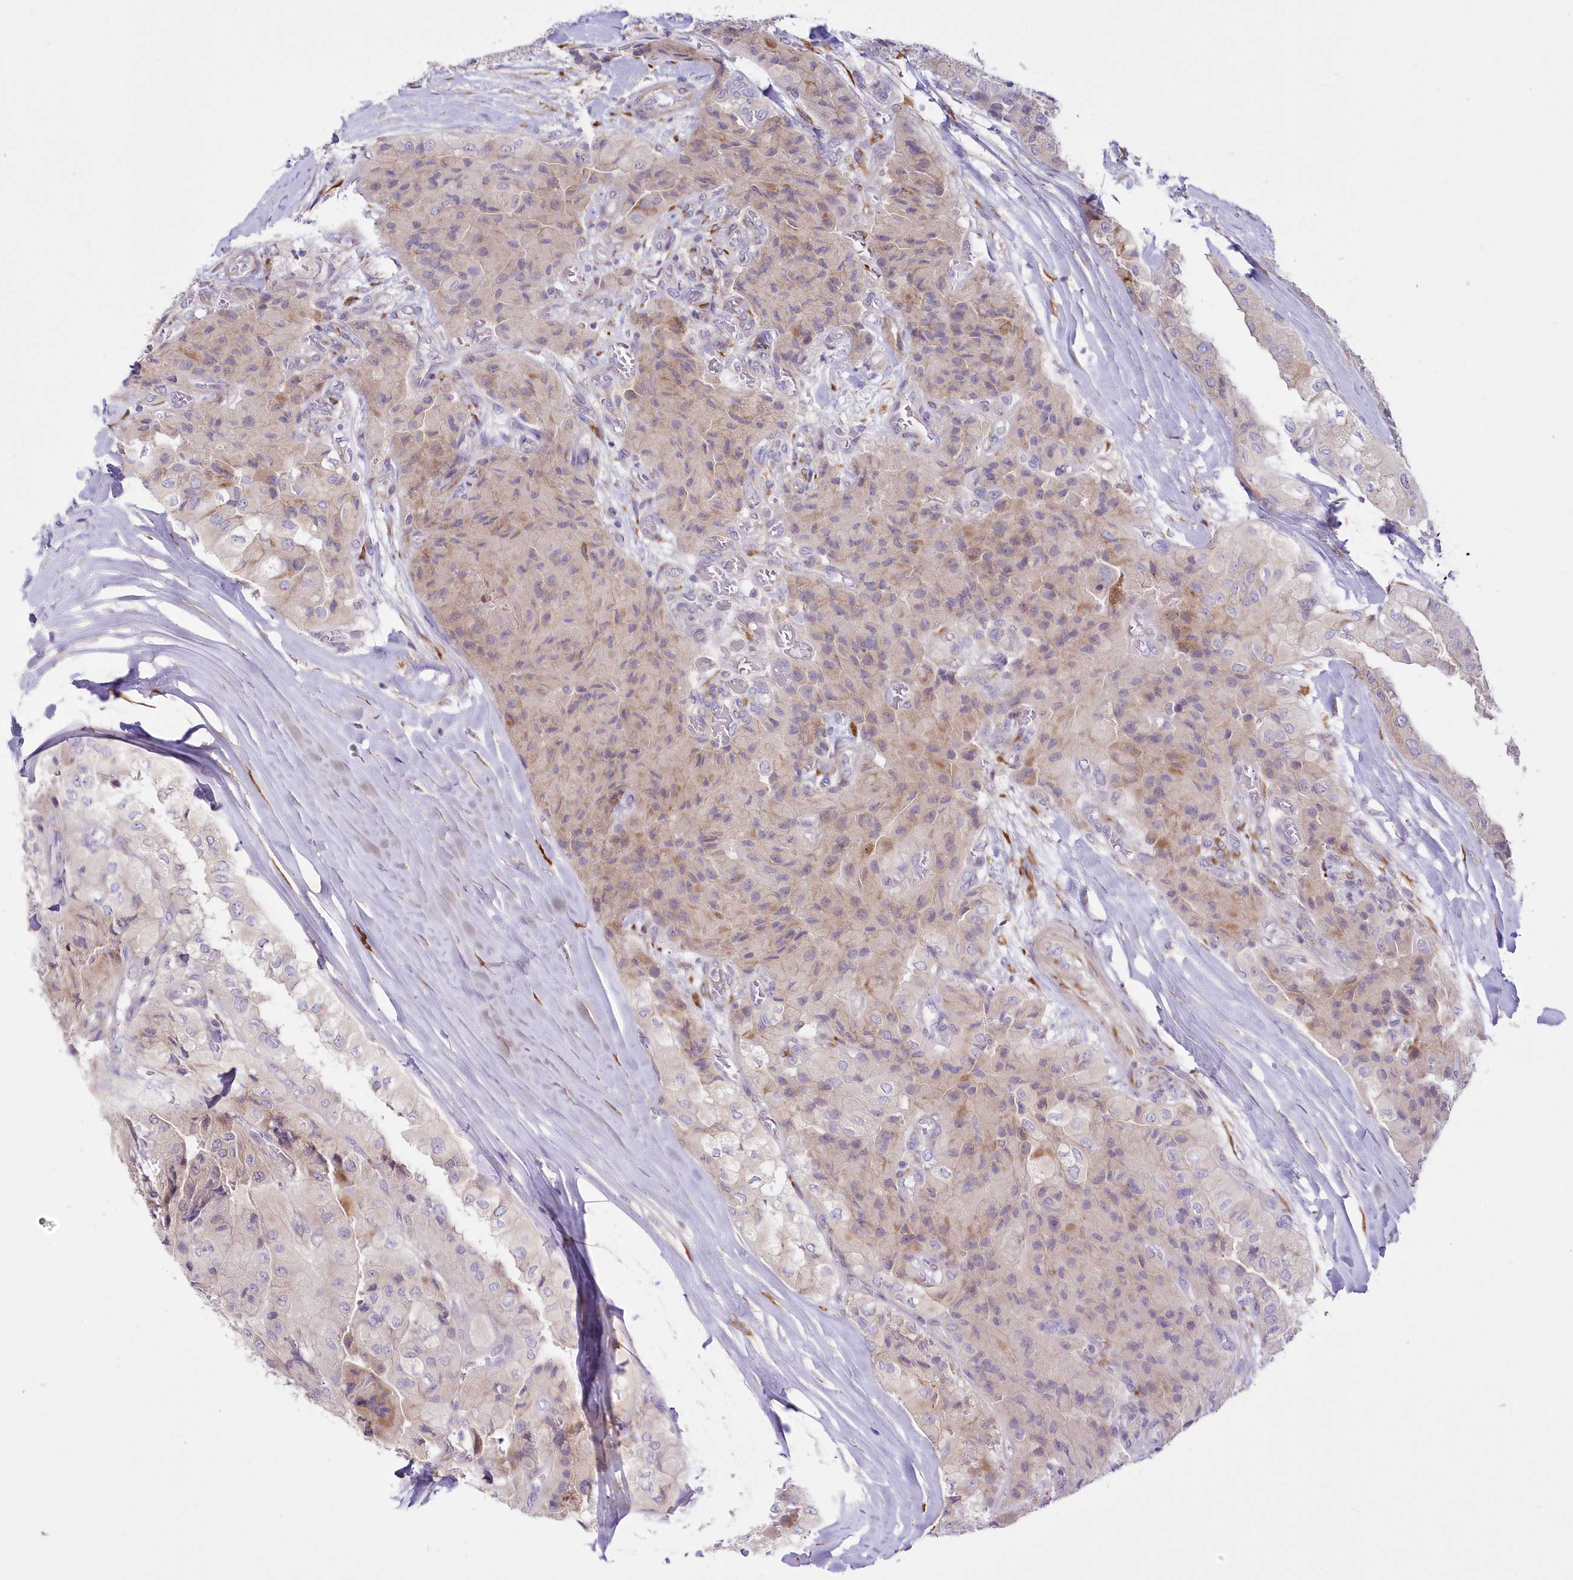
{"staining": {"intensity": "moderate", "quantity": "<25%", "location": "cytoplasmic/membranous"}, "tissue": "thyroid cancer", "cell_type": "Tumor cells", "image_type": "cancer", "snomed": [{"axis": "morphology", "description": "Papillary adenocarcinoma, NOS"}, {"axis": "topography", "description": "Thyroid gland"}], "caption": "There is low levels of moderate cytoplasmic/membranous staining in tumor cells of thyroid papillary adenocarcinoma, as demonstrated by immunohistochemical staining (brown color).", "gene": "ARFGEF3", "patient": {"sex": "female", "age": 59}}